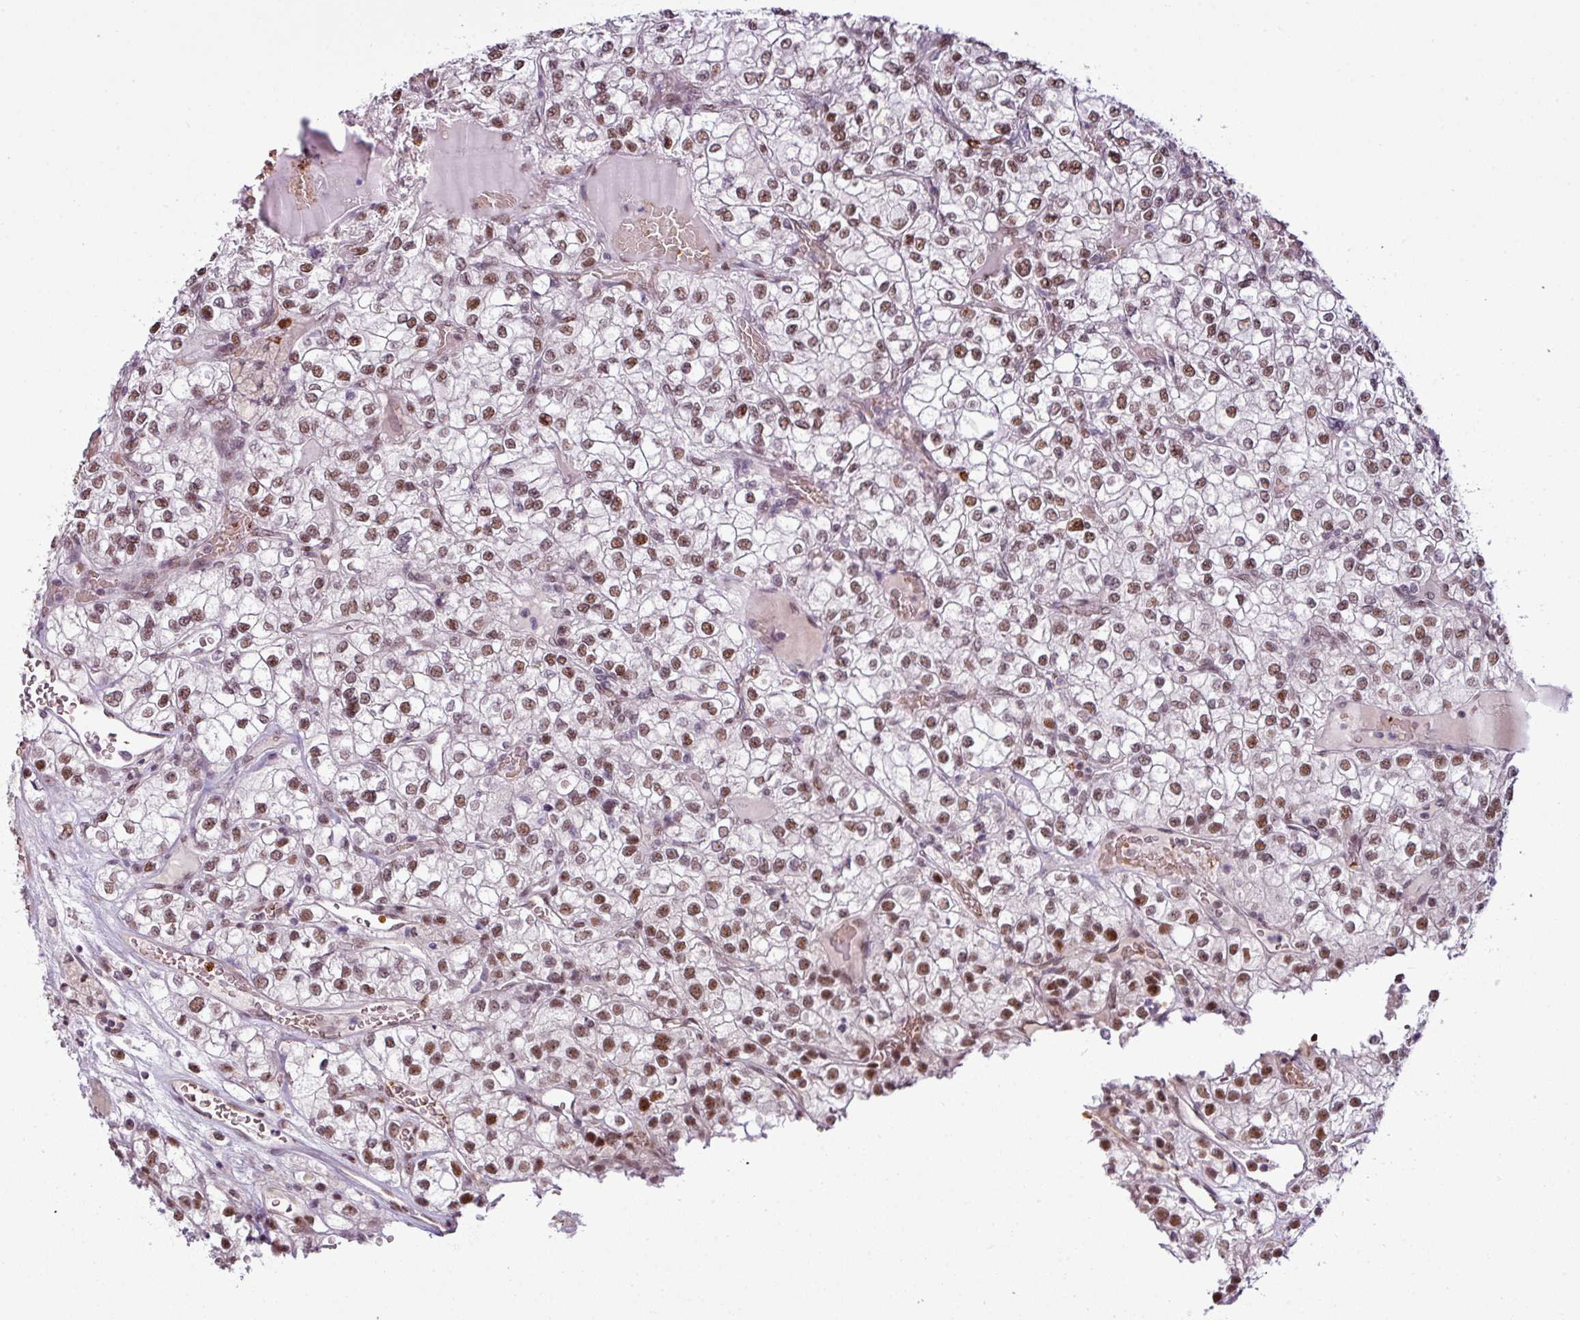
{"staining": {"intensity": "moderate", "quantity": "25%-75%", "location": "nuclear"}, "tissue": "renal cancer", "cell_type": "Tumor cells", "image_type": "cancer", "snomed": [{"axis": "morphology", "description": "Adenocarcinoma, NOS"}, {"axis": "topography", "description": "Kidney"}], "caption": "This photomicrograph exhibits immunohistochemistry (IHC) staining of human adenocarcinoma (renal), with medium moderate nuclear staining in approximately 25%-75% of tumor cells.", "gene": "PRDM5", "patient": {"sex": "male", "age": 80}}